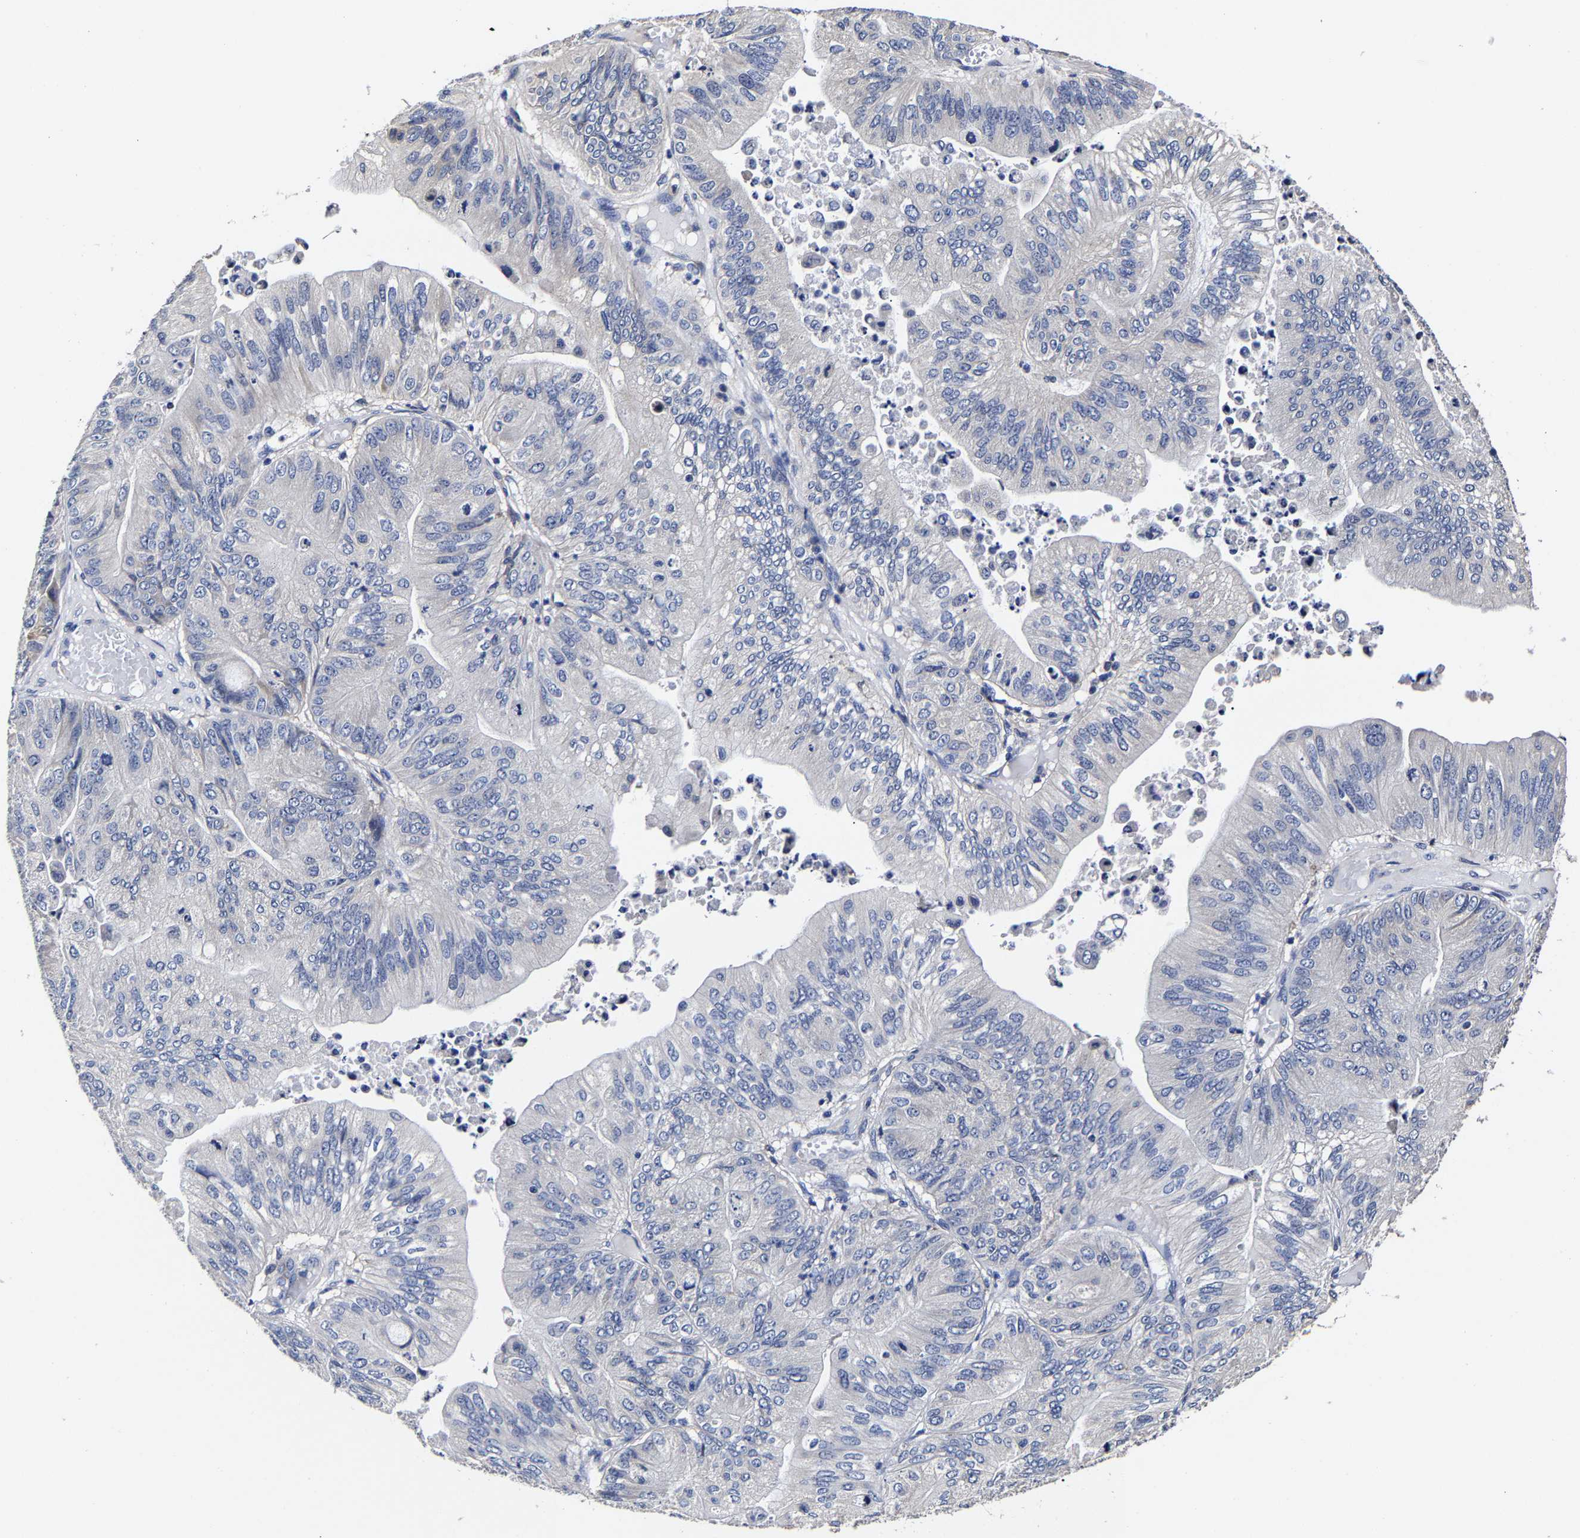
{"staining": {"intensity": "negative", "quantity": "none", "location": "none"}, "tissue": "ovarian cancer", "cell_type": "Tumor cells", "image_type": "cancer", "snomed": [{"axis": "morphology", "description": "Cystadenocarcinoma, mucinous, NOS"}, {"axis": "topography", "description": "Ovary"}], "caption": "Tumor cells are negative for brown protein staining in ovarian mucinous cystadenocarcinoma. (Stains: DAB (3,3'-diaminobenzidine) immunohistochemistry (IHC) with hematoxylin counter stain, Microscopy: brightfield microscopy at high magnification).", "gene": "AASS", "patient": {"sex": "female", "age": 61}}